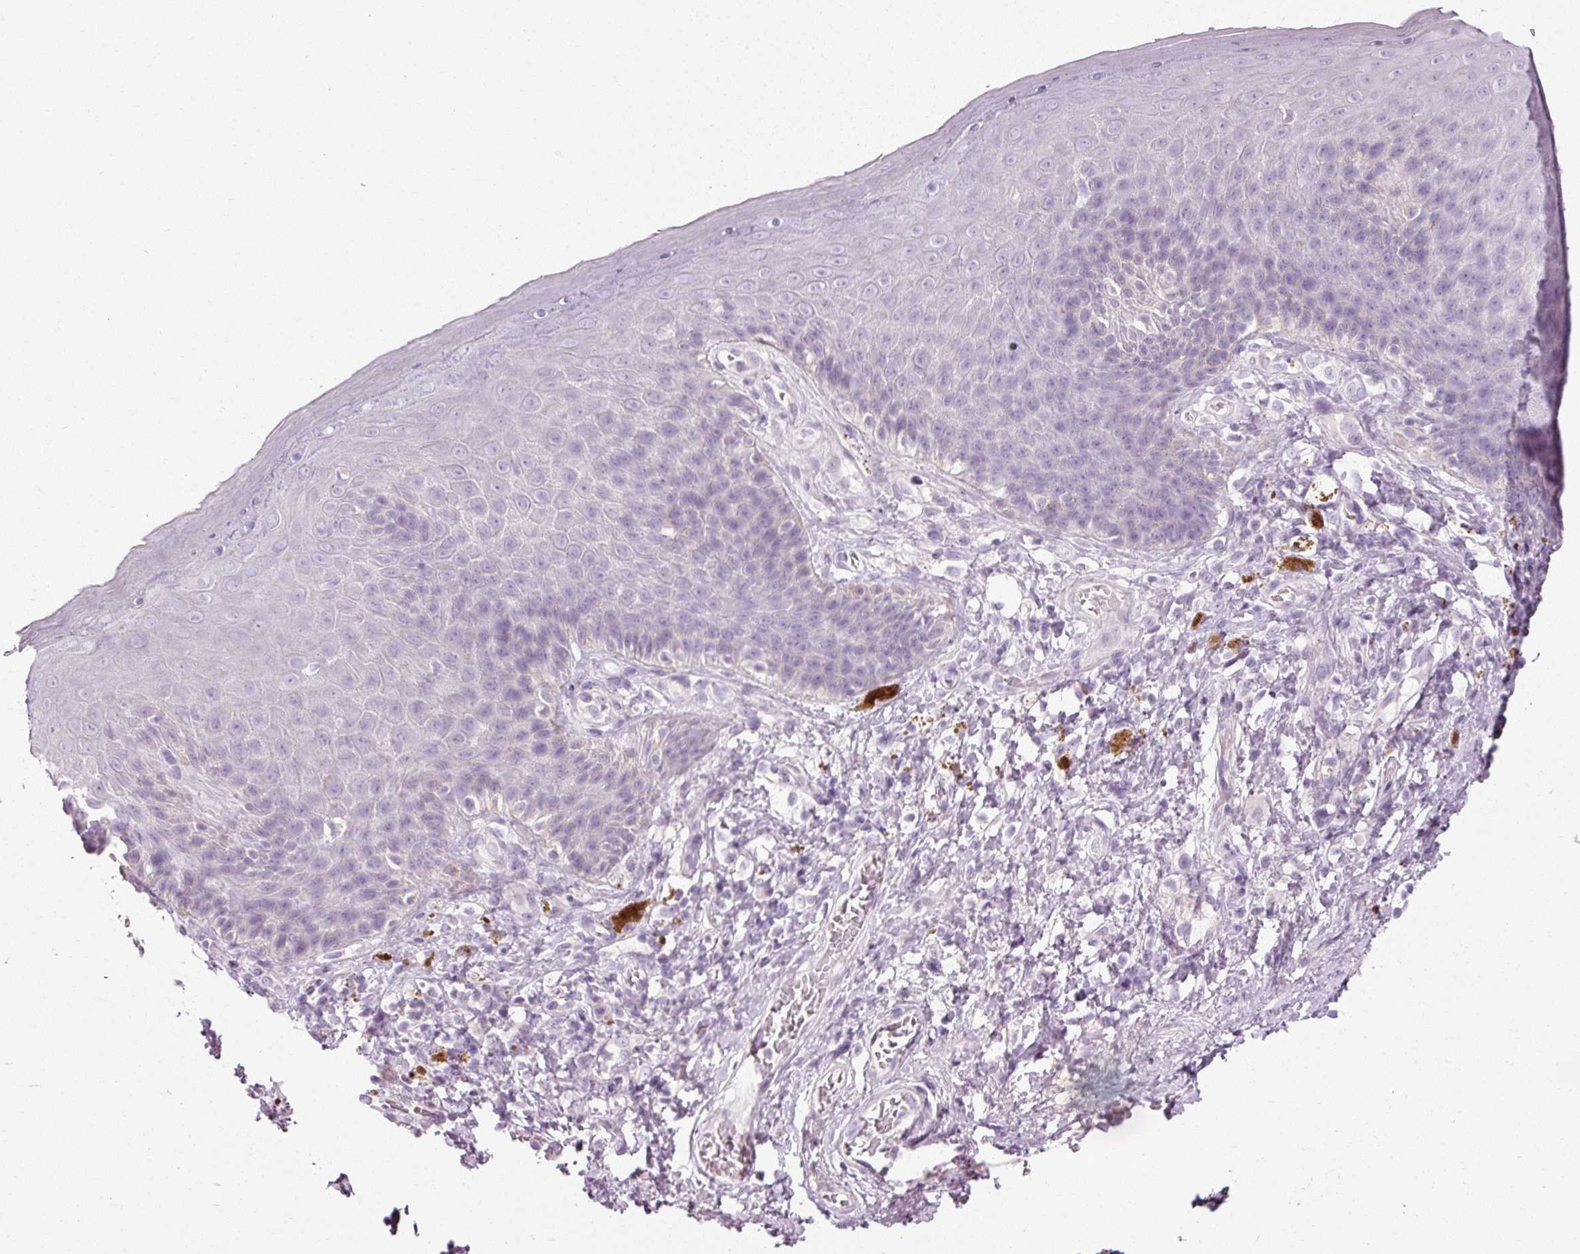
{"staining": {"intensity": "negative", "quantity": "none", "location": "none"}, "tissue": "skin", "cell_type": "Epidermal cells", "image_type": "normal", "snomed": [{"axis": "morphology", "description": "Normal tissue, NOS"}, {"axis": "topography", "description": "Anal"}, {"axis": "topography", "description": "Peripheral nerve tissue"}], "caption": "Image shows no significant protein staining in epidermal cells of normal skin.", "gene": "MUC5AC", "patient": {"sex": "male", "age": 53}}